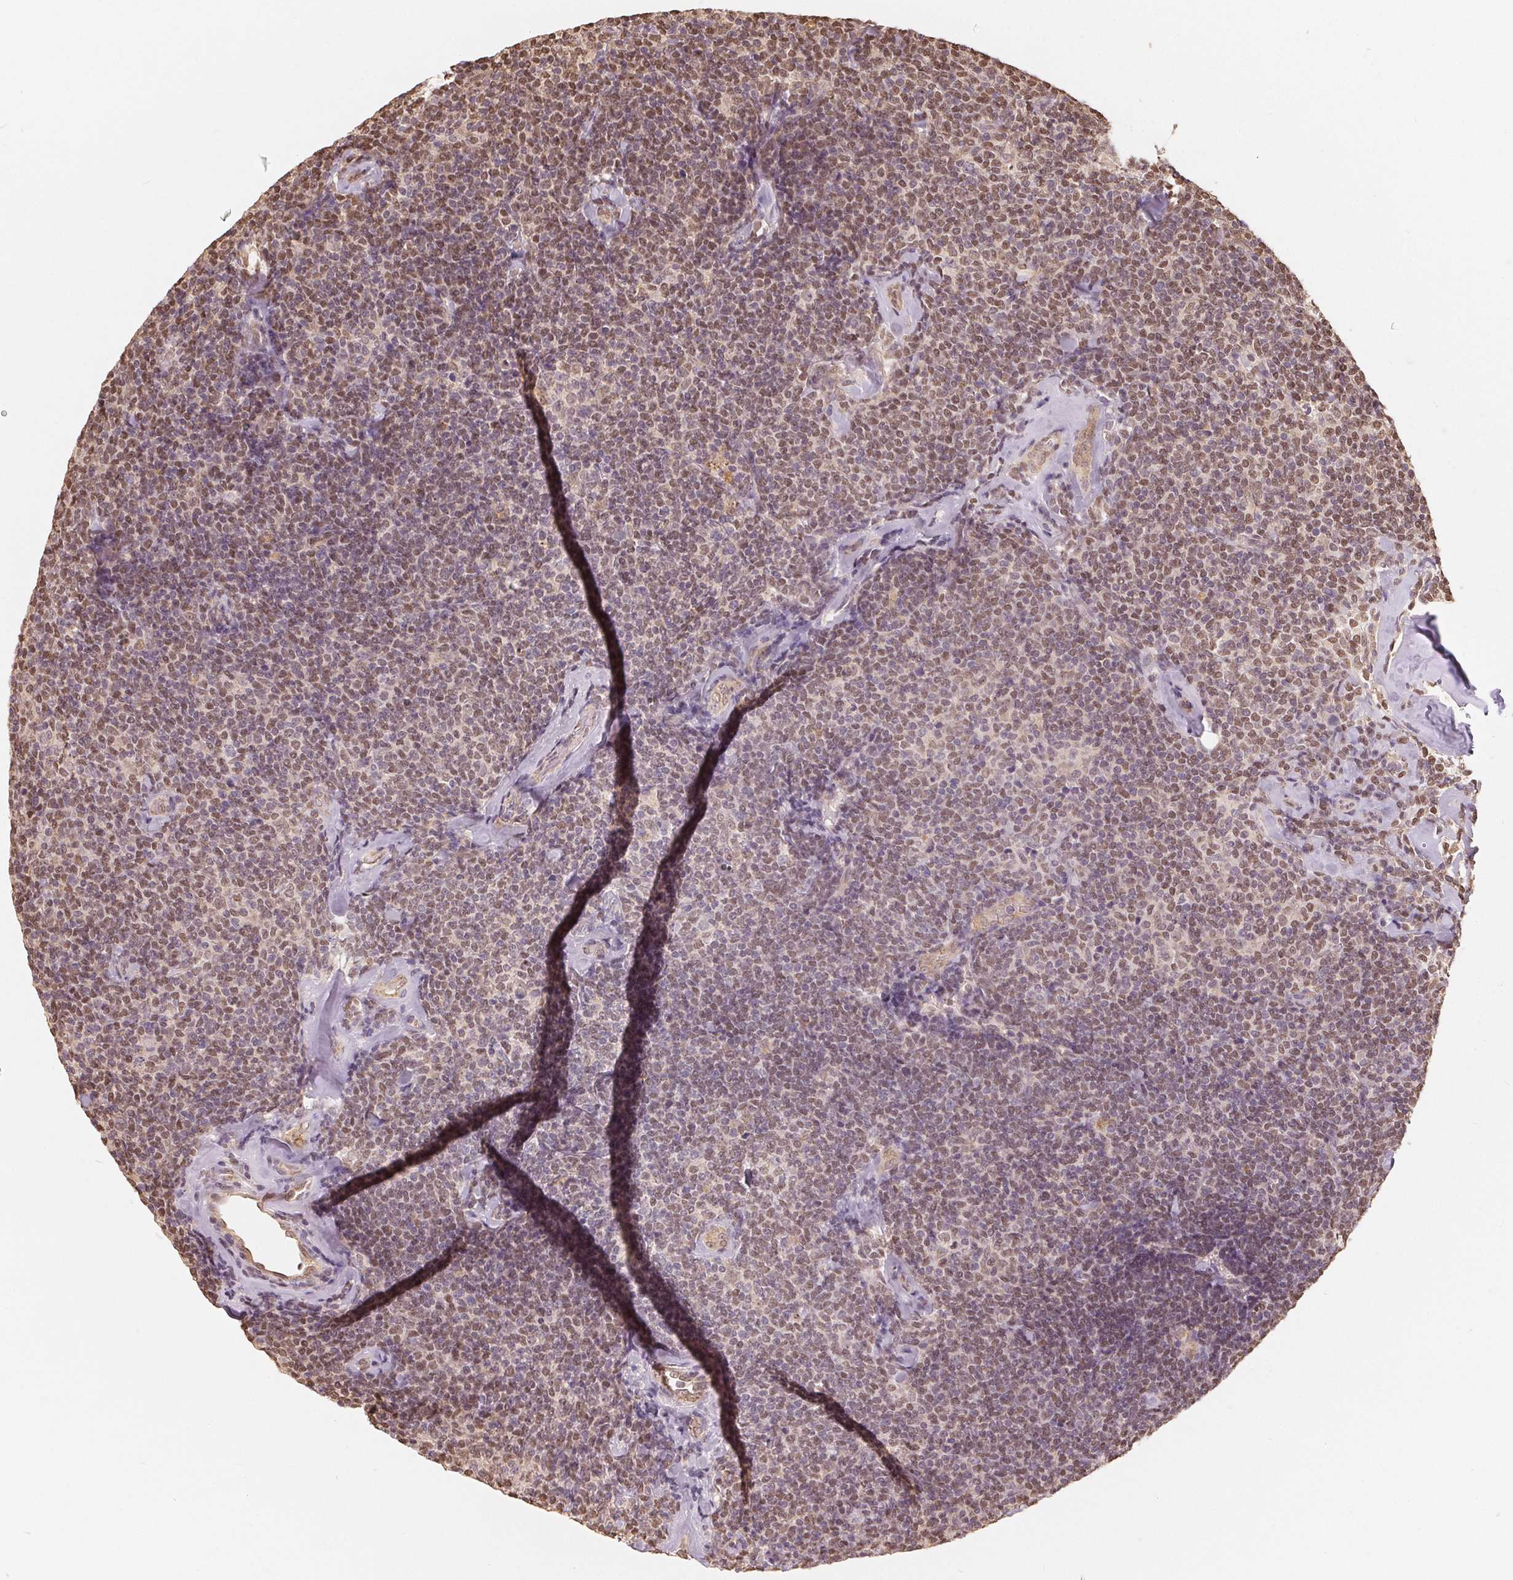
{"staining": {"intensity": "moderate", "quantity": "25%-75%", "location": "nuclear"}, "tissue": "lymphoma", "cell_type": "Tumor cells", "image_type": "cancer", "snomed": [{"axis": "morphology", "description": "Malignant lymphoma, non-Hodgkin's type, Low grade"}, {"axis": "topography", "description": "Lymph node"}], "caption": "Protein staining of lymphoma tissue exhibits moderate nuclear expression in approximately 25%-75% of tumor cells.", "gene": "GUSB", "patient": {"sex": "female", "age": 56}}